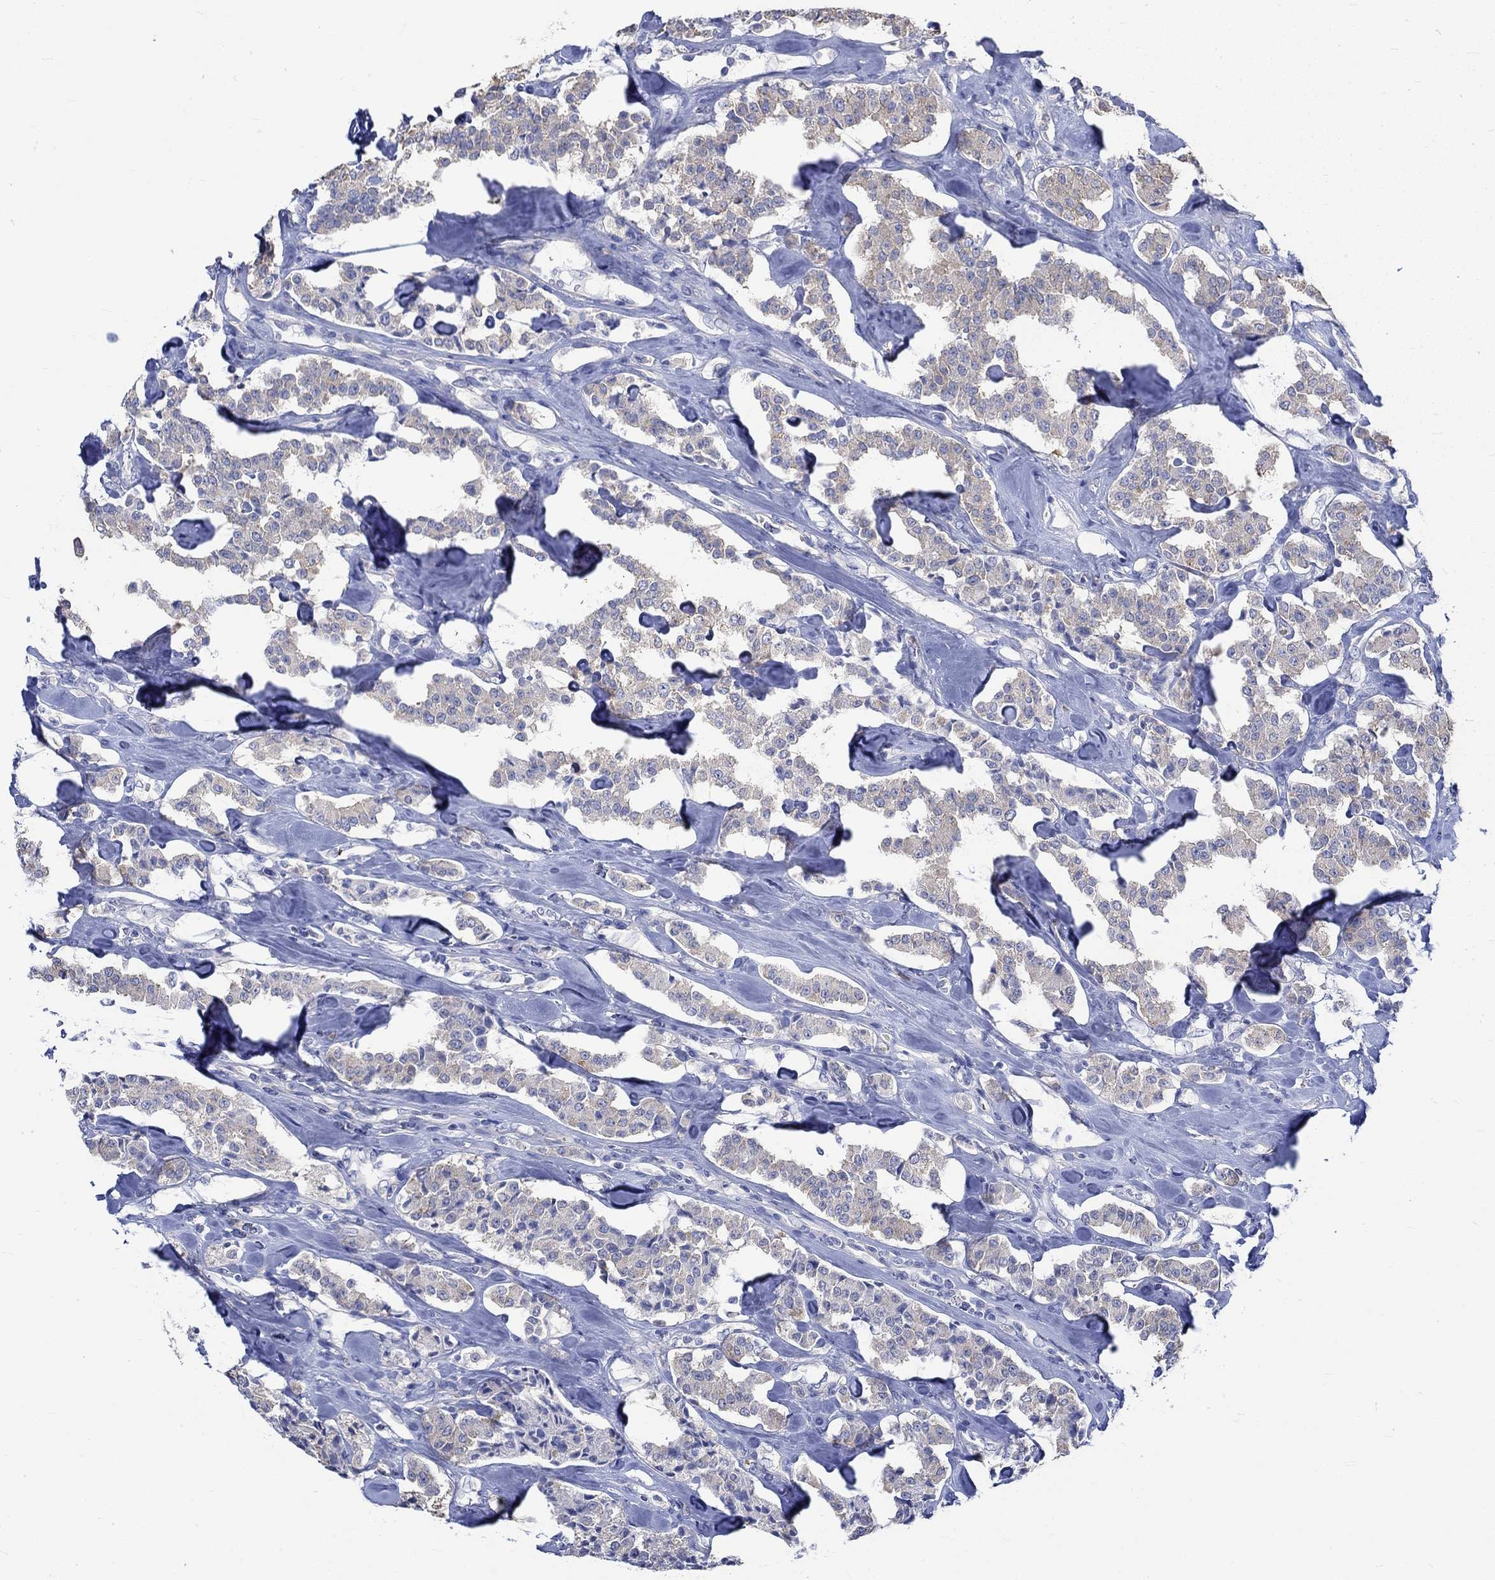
{"staining": {"intensity": "weak", "quantity": "<25%", "location": "cytoplasmic/membranous"}, "tissue": "carcinoid", "cell_type": "Tumor cells", "image_type": "cancer", "snomed": [{"axis": "morphology", "description": "Carcinoid, malignant, NOS"}, {"axis": "topography", "description": "Pancreas"}], "caption": "Carcinoid (malignant) stained for a protein using immunohistochemistry (IHC) displays no staining tumor cells.", "gene": "KCNA1", "patient": {"sex": "male", "age": 41}}